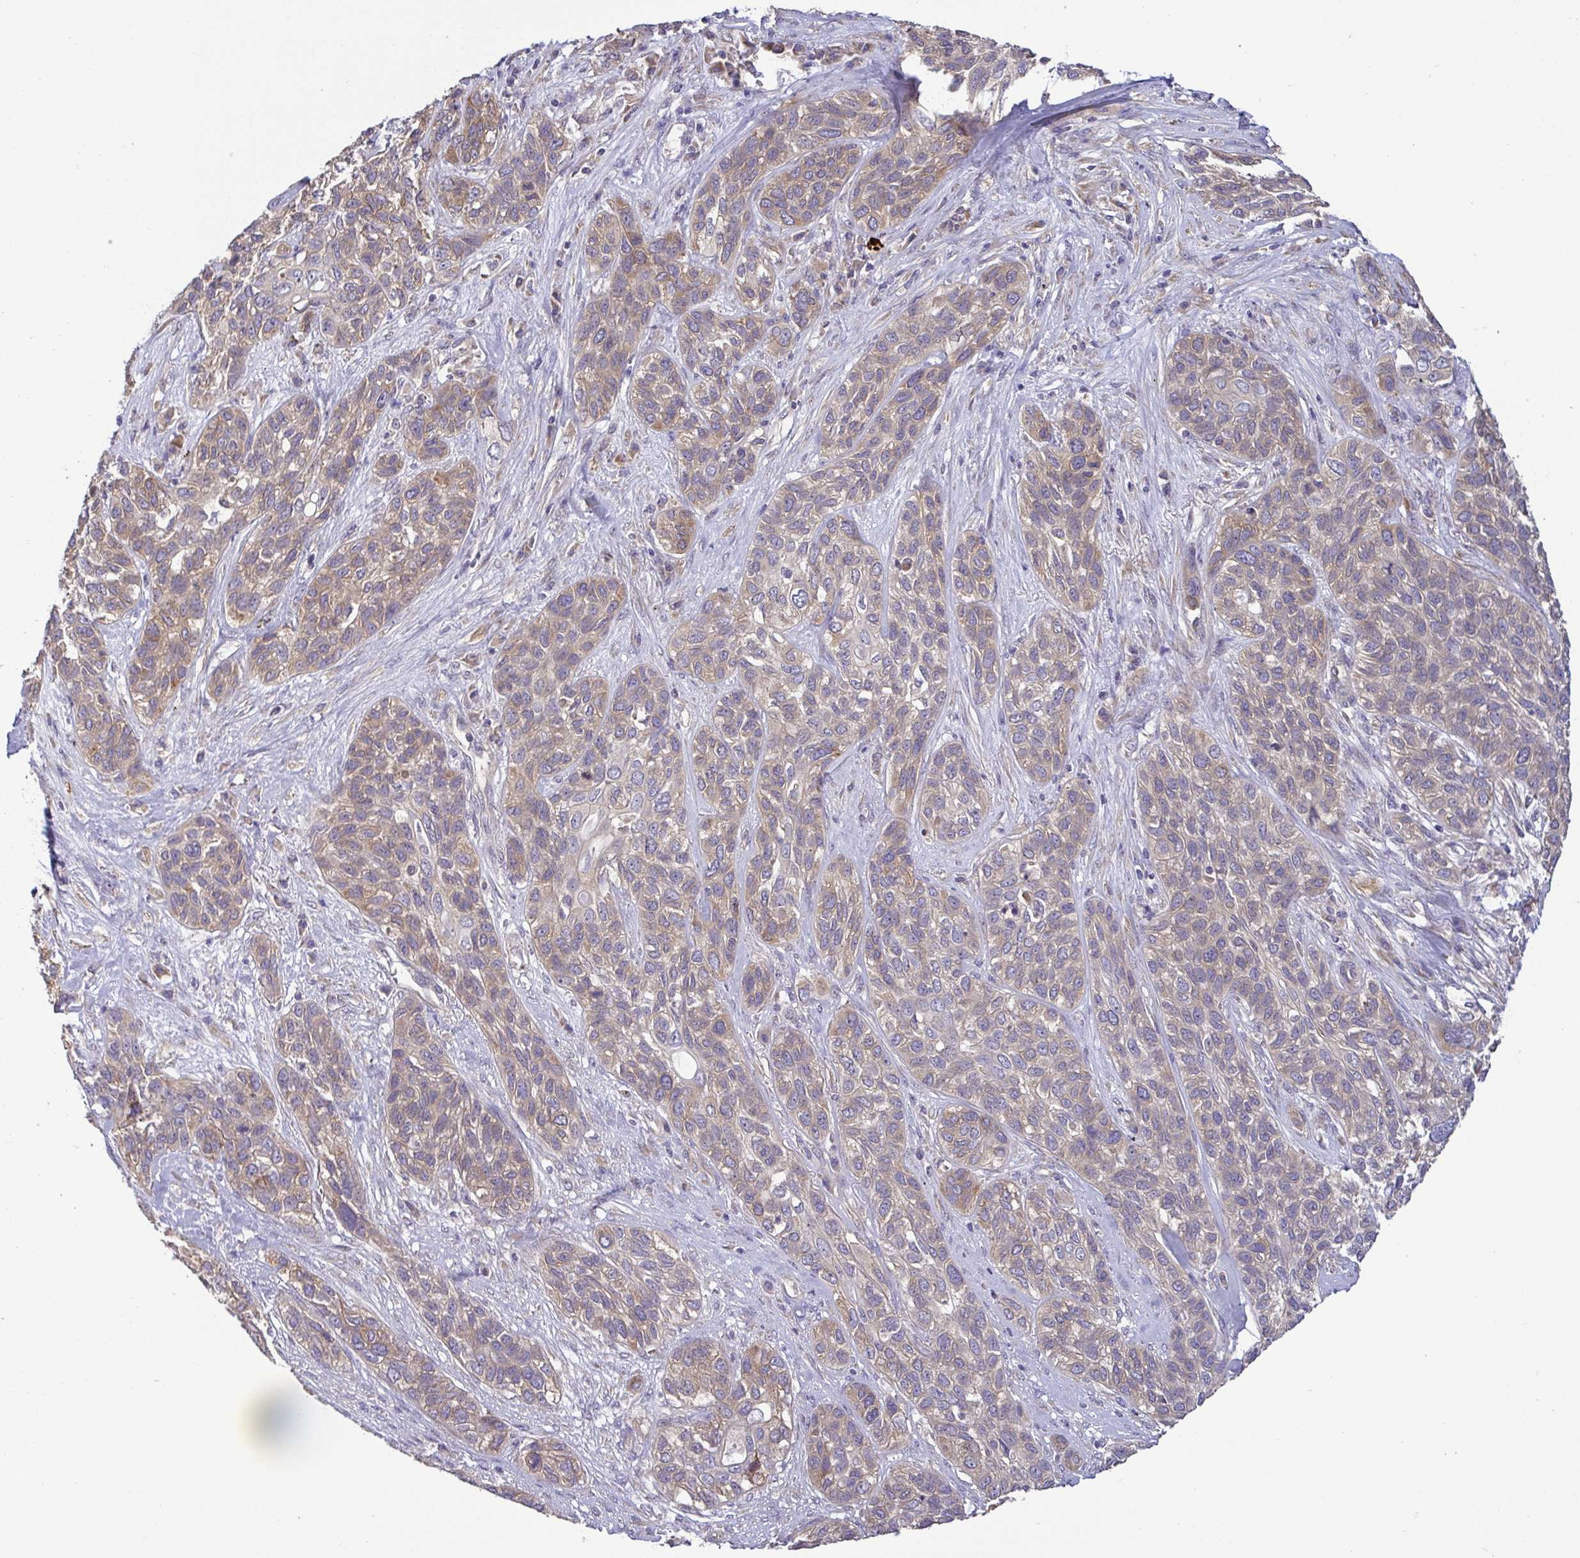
{"staining": {"intensity": "weak", "quantity": "25%-75%", "location": "cytoplasmic/membranous"}, "tissue": "lung cancer", "cell_type": "Tumor cells", "image_type": "cancer", "snomed": [{"axis": "morphology", "description": "Squamous cell carcinoma, NOS"}, {"axis": "topography", "description": "Lung"}], "caption": "An image showing weak cytoplasmic/membranous positivity in approximately 25%-75% of tumor cells in lung cancer, as visualized by brown immunohistochemical staining.", "gene": "LMF2", "patient": {"sex": "female", "age": 70}}